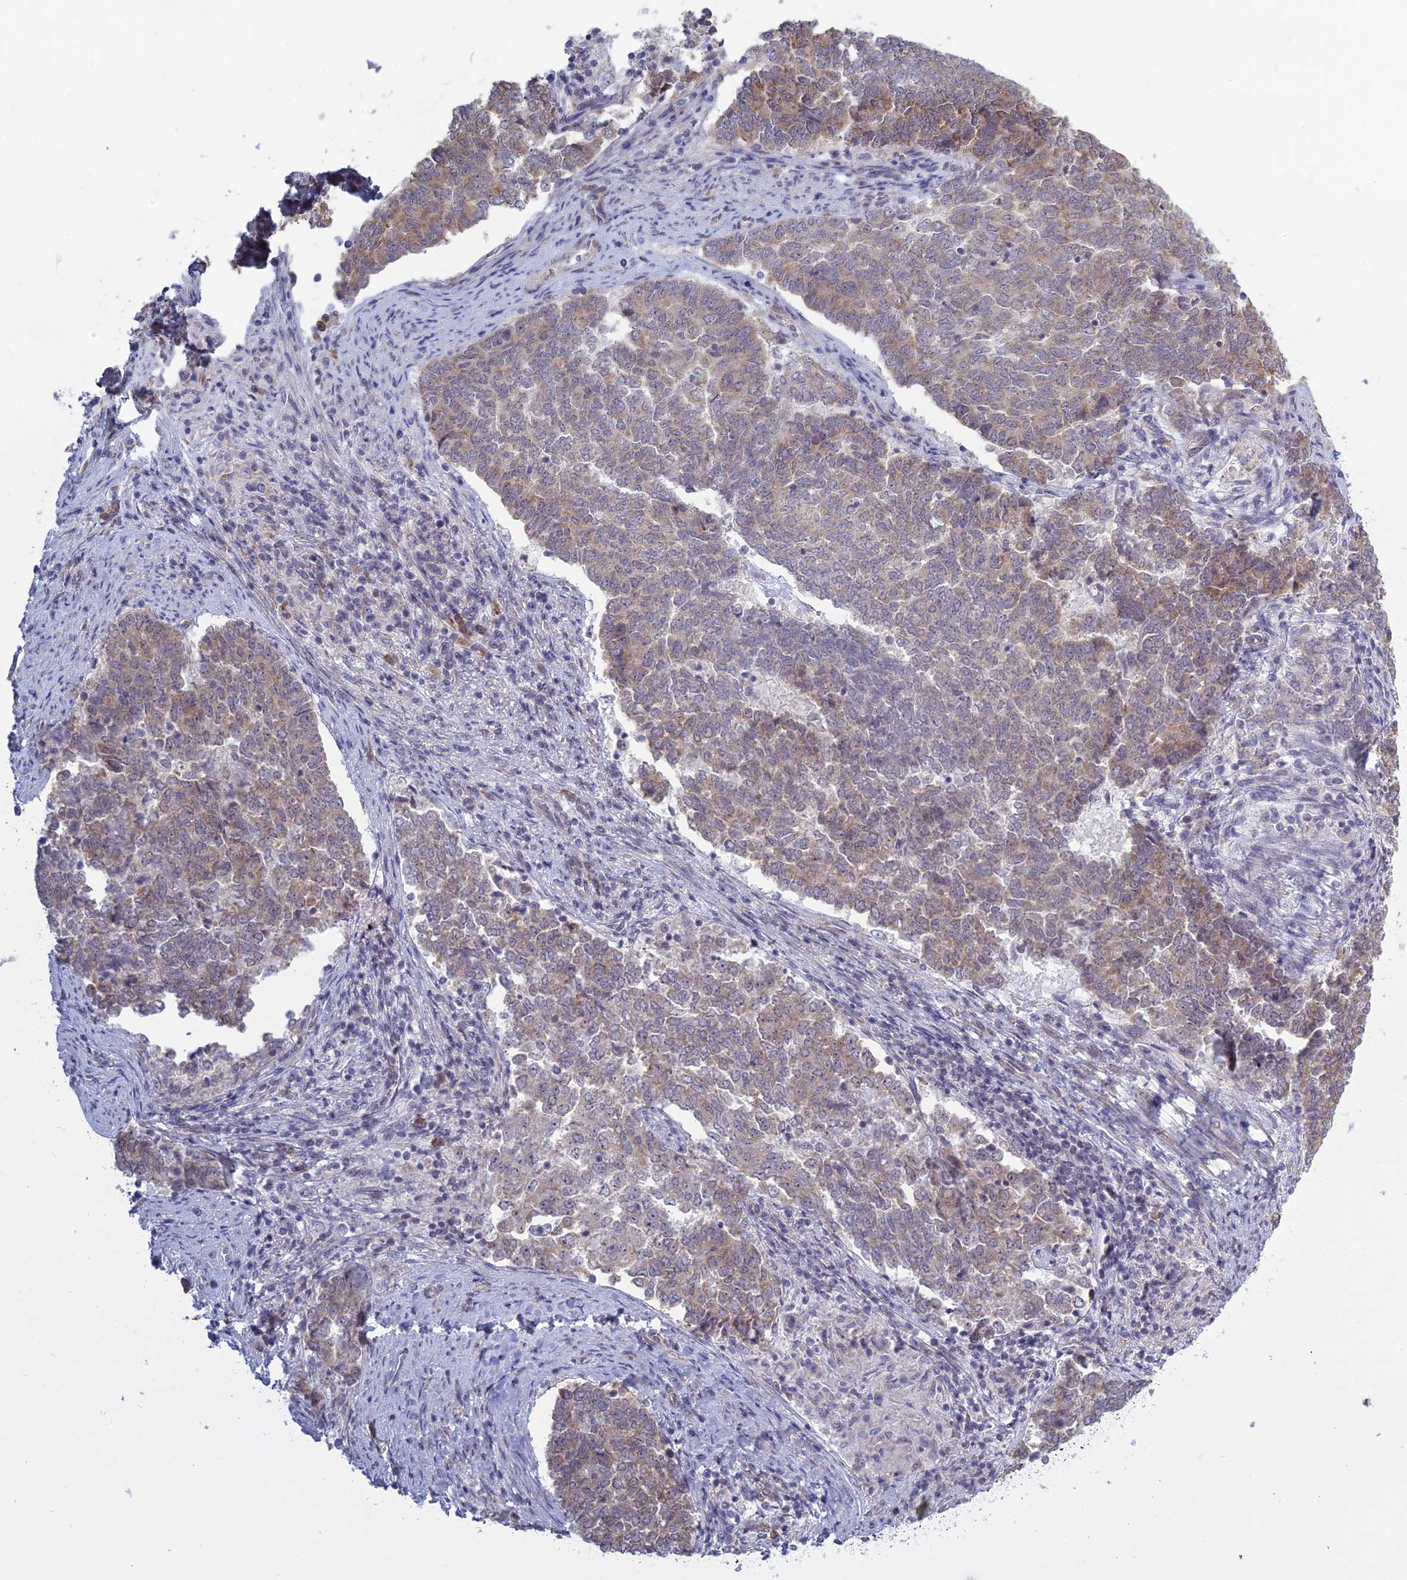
{"staining": {"intensity": "weak", "quantity": "25%-75%", "location": "cytoplasmic/membranous"}, "tissue": "endometrial cancer", "cell_type": "Tumor cells", "image_type": "cancer", "snomed": [{"axis": "morphology", "description": "Adenocarcinoma, NOS"}, {"axis": "topography", "description": "Endometrium"}], "caption": "Immunohistochemistry (IHC) of human adenocarcinoma (endometrial) reveals low levels of weak cytoplasmic/membranous positivity in approximately 25%-75% of tumor cells. (DAB IHC, brown staining for protein, blue staining for nuclei).", "gene": "RPS19BP1", "patient": {"sex": "female", "age": 80}}